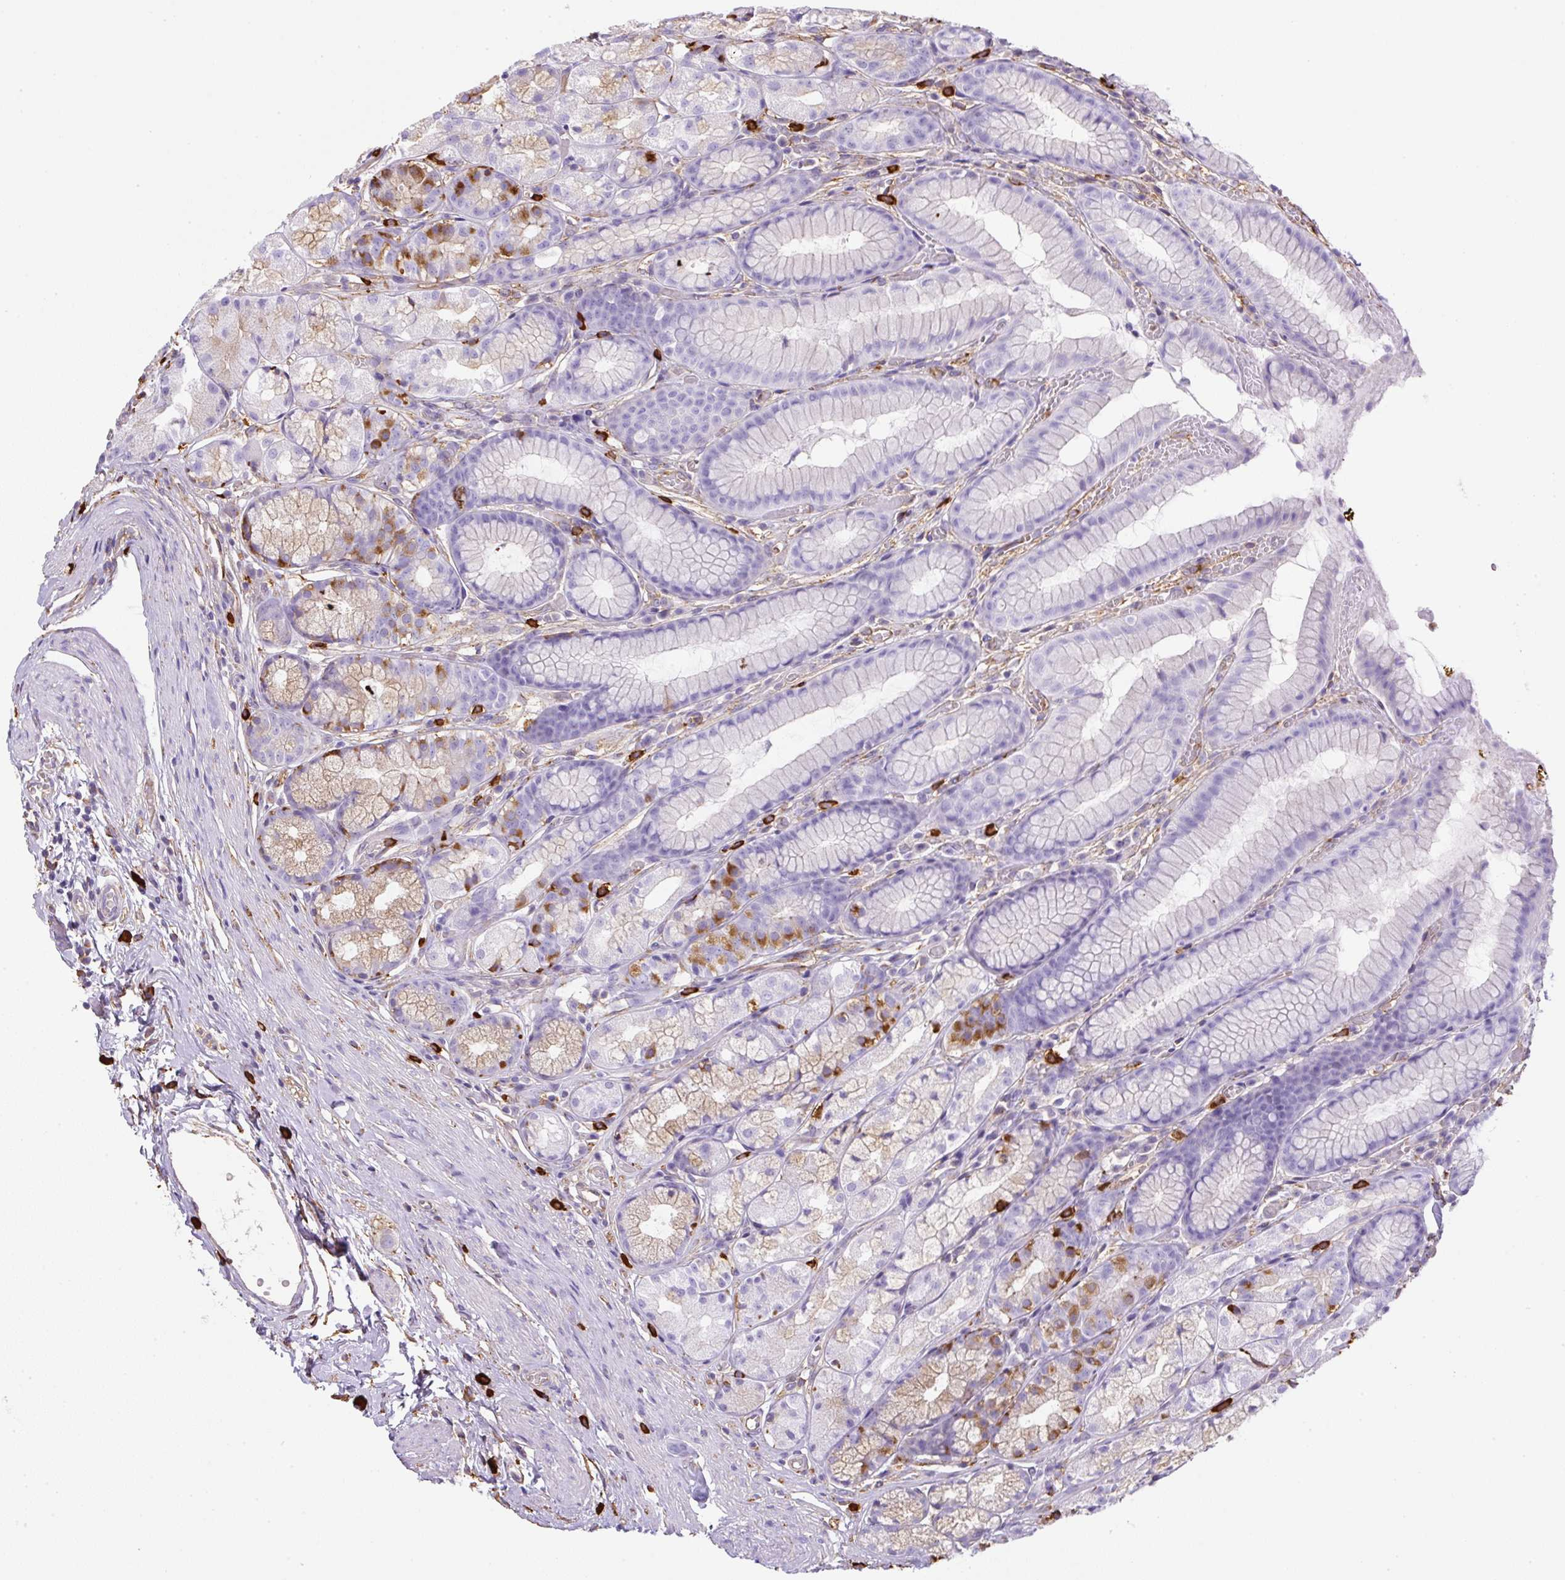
{"staining": {"intensity": "moderate", "quantity": "<25%", "location": "cytoplasmic/membranous"}, "tissue": "stomach", "cell_type": "Glandular cells", "image_type": "normal", "snomed": [{"axis": "morphology", "description": "Normal tissue, NOS"}, {"axis": "topography", "description": "Smooth muscle"}, {"axis": "topography", "description": "Stomach"}], "caption": "Protein expression analysis of benign stomach shows moderate cytoplasmic/membranous positivity in about <25% of glandular cells. (DAB IHC, brown staining for protein, blue staining for nuclei).", "gene": "MAGEB5", "patient": {"sex": "male", "age": 70}}